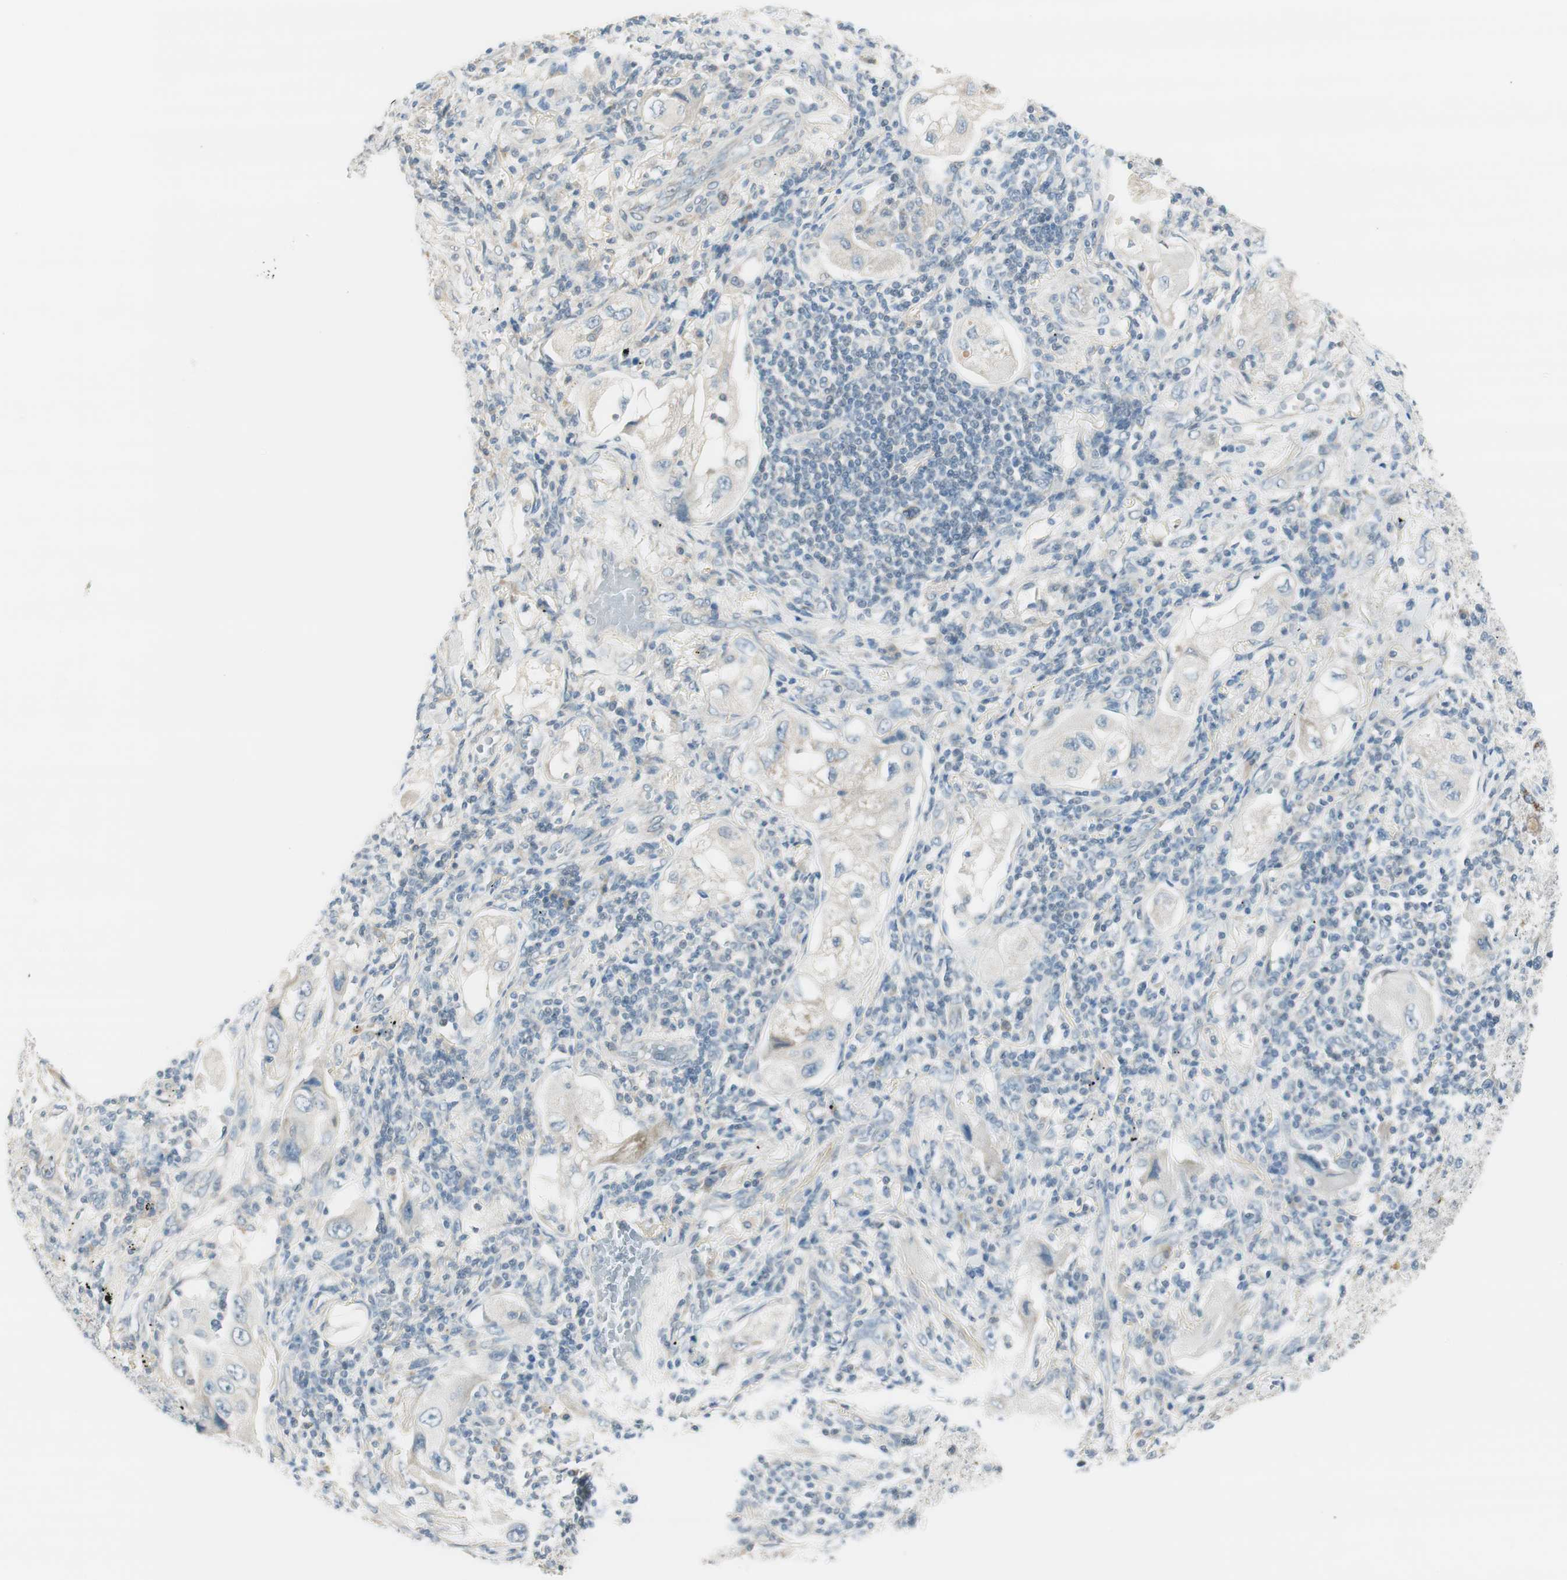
{"staining": {"intensity": "negative", "quantity": "none", "location": "none"}, "tissue": "lung cancer", "cell_type": "Tumor cells", "image_type": "cancer", "snomed": [{"axis": "morphology", "description": "Adenocarcinoma, NOS"}, {"axis": "topography", "description": "Lung"}], "caption": "Photomicrograph shows no protein expression in tumor cells of lung cancer (adenocarcinoma) tissue. (DAB immunohistochemistry (IHC), high magnification).", "gene": "TACR3", "patient": {"sex": "female", "age": 65}}